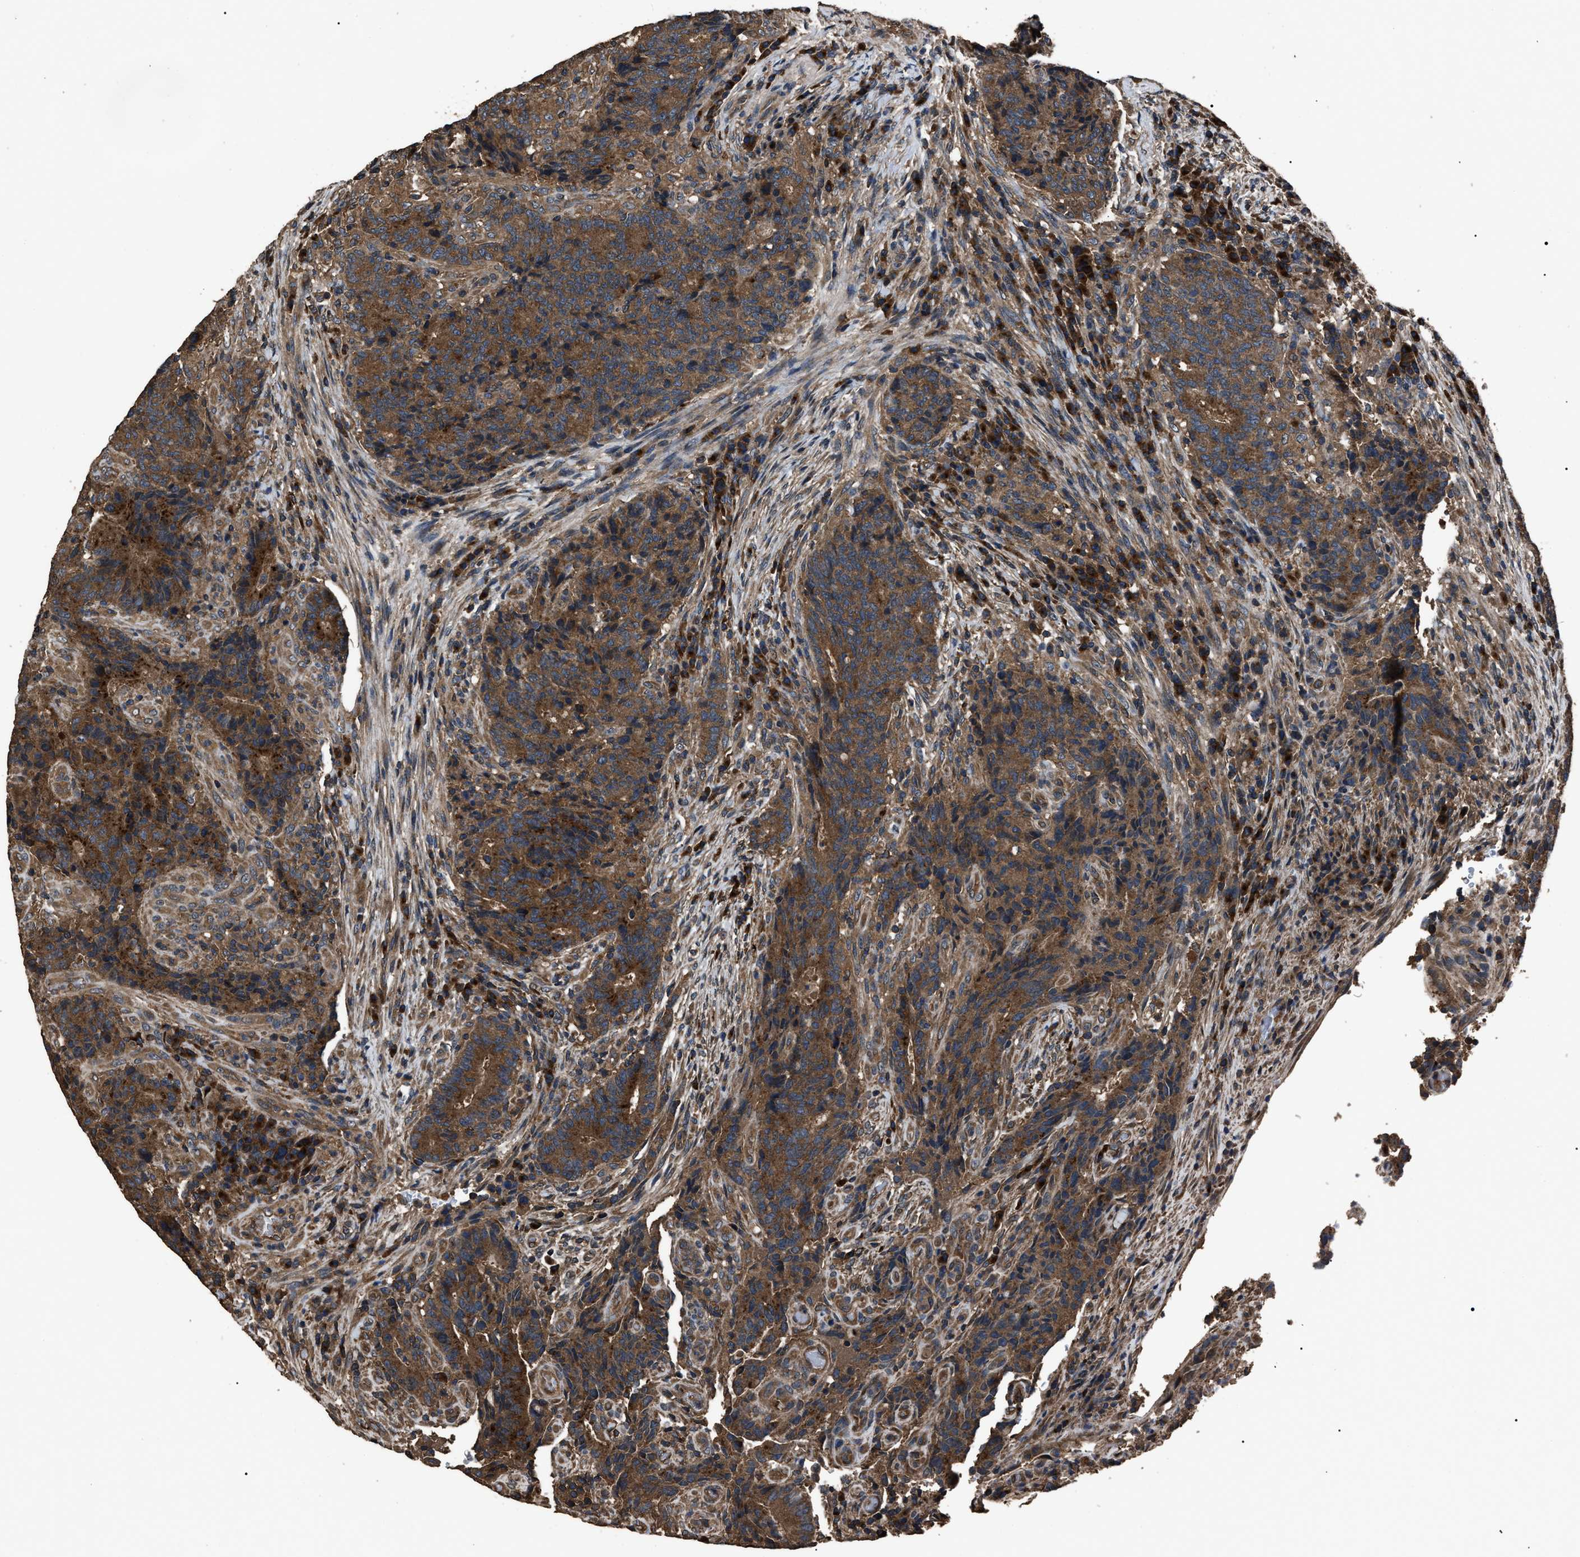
{"staining": {"intensity": "strong", "quantity": ">75%", "location": "cytoplasmic/membranous"}, "tissue": "colorectal cancer", "cell_type": "Tumor cells", "image_type": "cancer", "snomed": [{"axis": "morphology", "description": "Normal tissue, NOS"}, {"axis": "morphology", "description": "Adenocarcinoma, NOS"}, {"axis": "topography", "description": "Colon"}], "caption": "Immunohistochemistry staining of adenocarcinoma (colorectal), which displays high levels of strong cytoplasmic/membranous expression in approximately >75% of tumor cells indicating strong cytoplasmic/membranous protein expression. The staining was performed using DAB (brown) for protein detection and nuclei were counterstained in hematoxylin (blue).", "gene": "RNF216", "patient": {"sex": "female", "age": 75}}